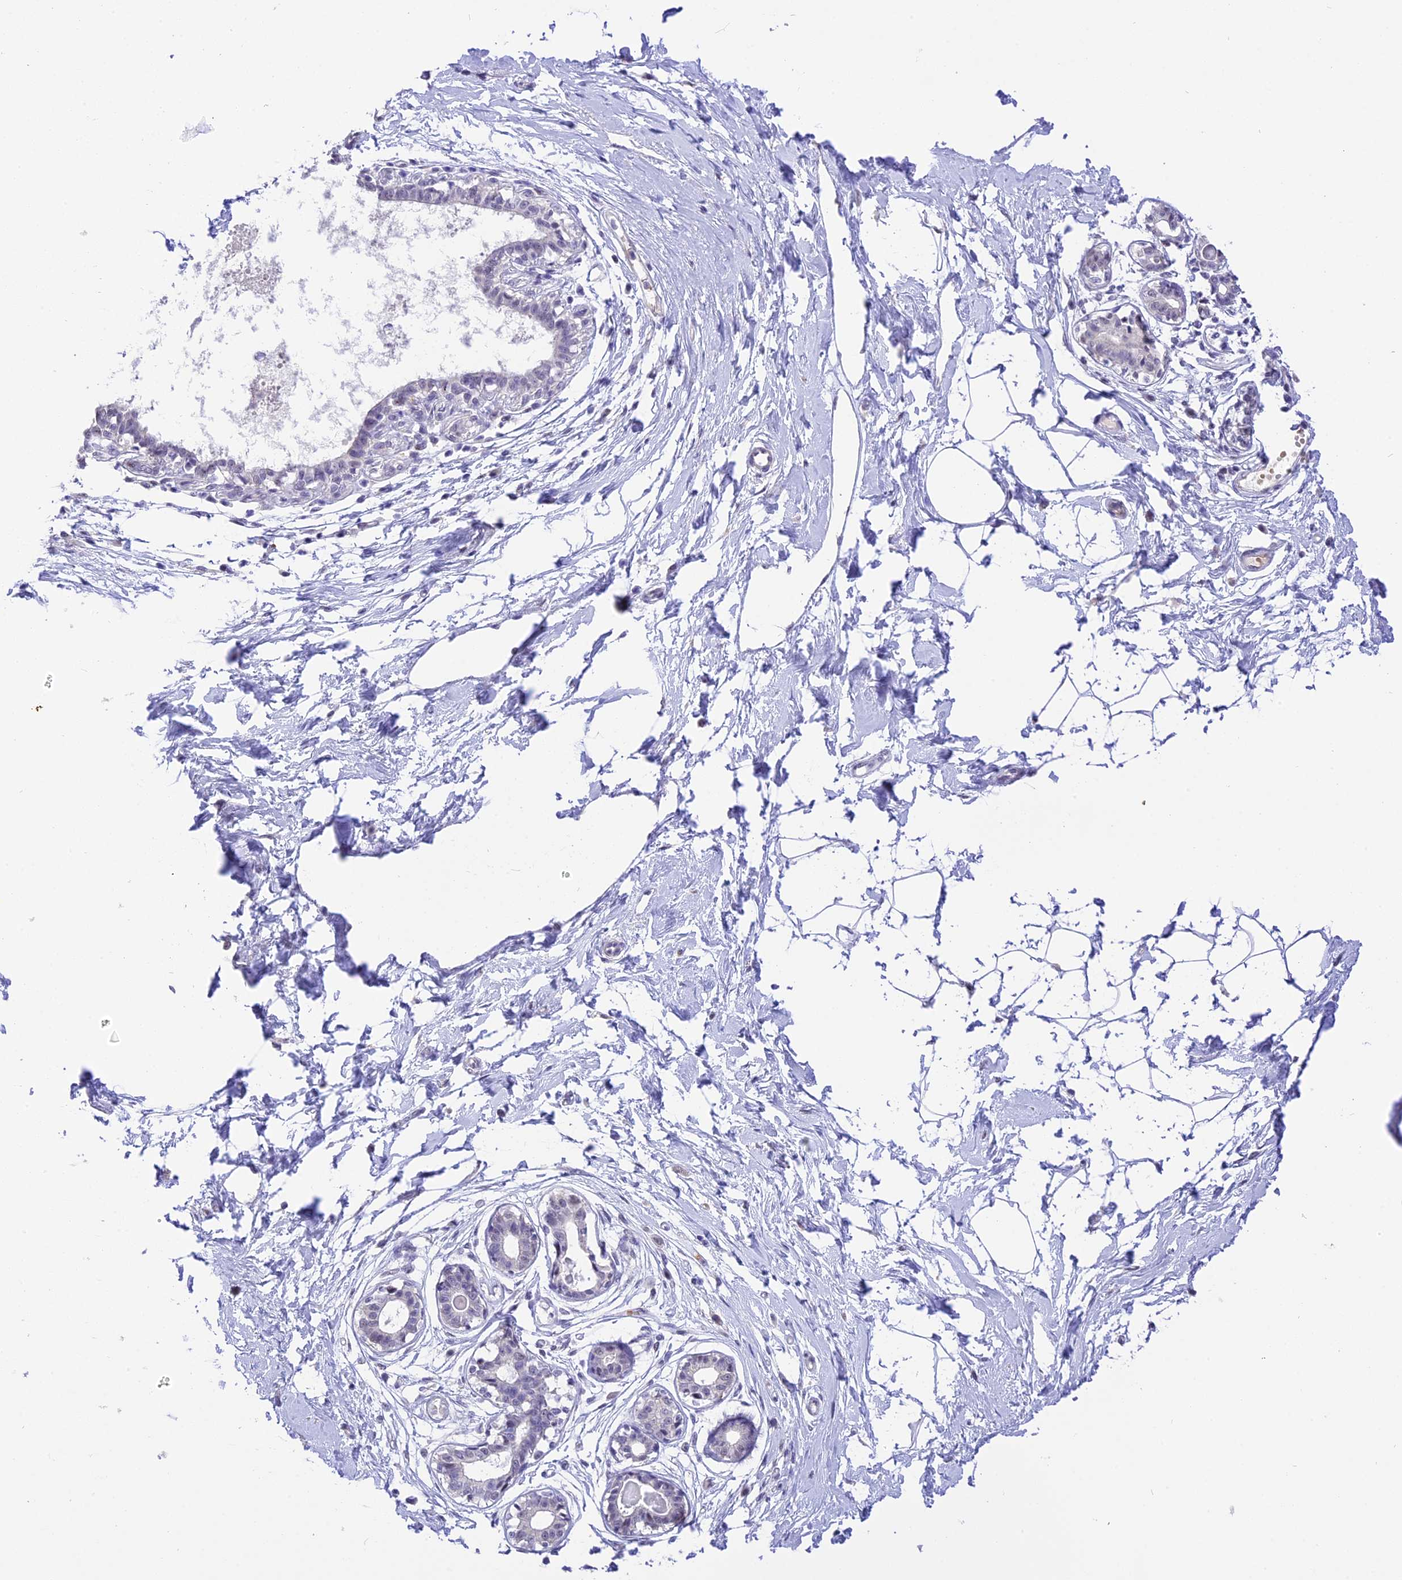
{"staining": {"intensity": "negative", "quantity": "none", "location": "none"}, "tissue": "breast", "cell_type": "Adipocytes", "image_type": "normal", "snomed": [{"axis": "morphology", "description": "Normal tissue, NOS"}, {"axis": "topography", "description": "Breast"}], "caption": "Normal breast was stained to show a protein in brown. There is no significant expression in adipocytes. (DAB immunohistochemistry with hematoxylin counter stain).", "gene": "AHSP", "patient": {"sex": "female", "age": 45}}